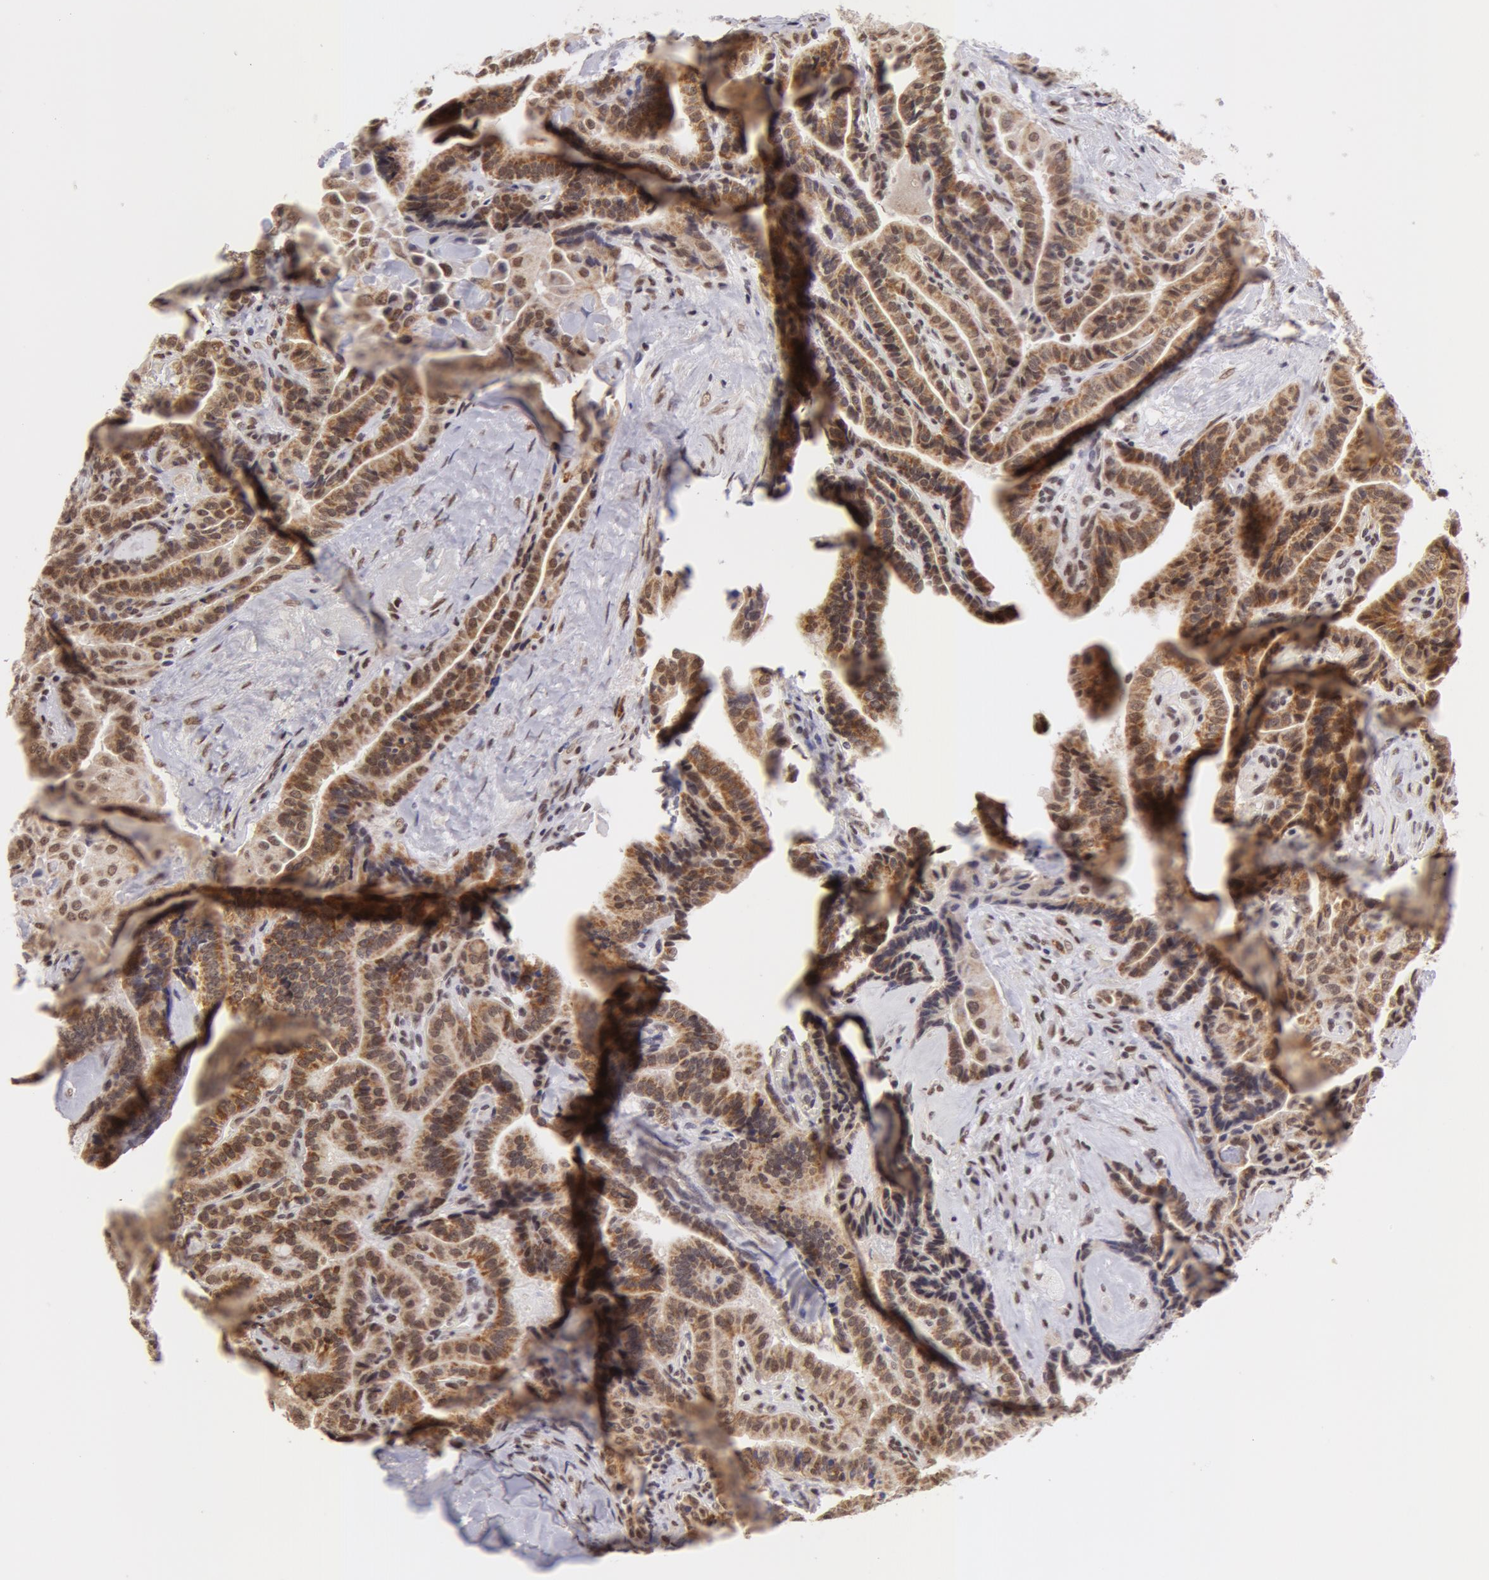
{"staining": {"intensity": "strong", "quantity": "25%-75%", "location": "cytoplasmic/membranous,nuclear"}, "tissue": "thyroid cancer", "cell_type": "Tumor cells", "image_type": "cancer", "snomed": [{"axis": "morphology", "description": "Papillary adenocarcinoma, NOS"}, {"axis": "topography", "description": "Thyroid gland"}], "caption": "A brown stain highlights strong cytoplasmic/membranous and nuclear positivity of a protein in thyroid cancer tumor cells. Ihc stains the protein in brown and the nuclei are stained blue.", "gene": "VRTN", "patient": {"sex": "male", "age": 87}}